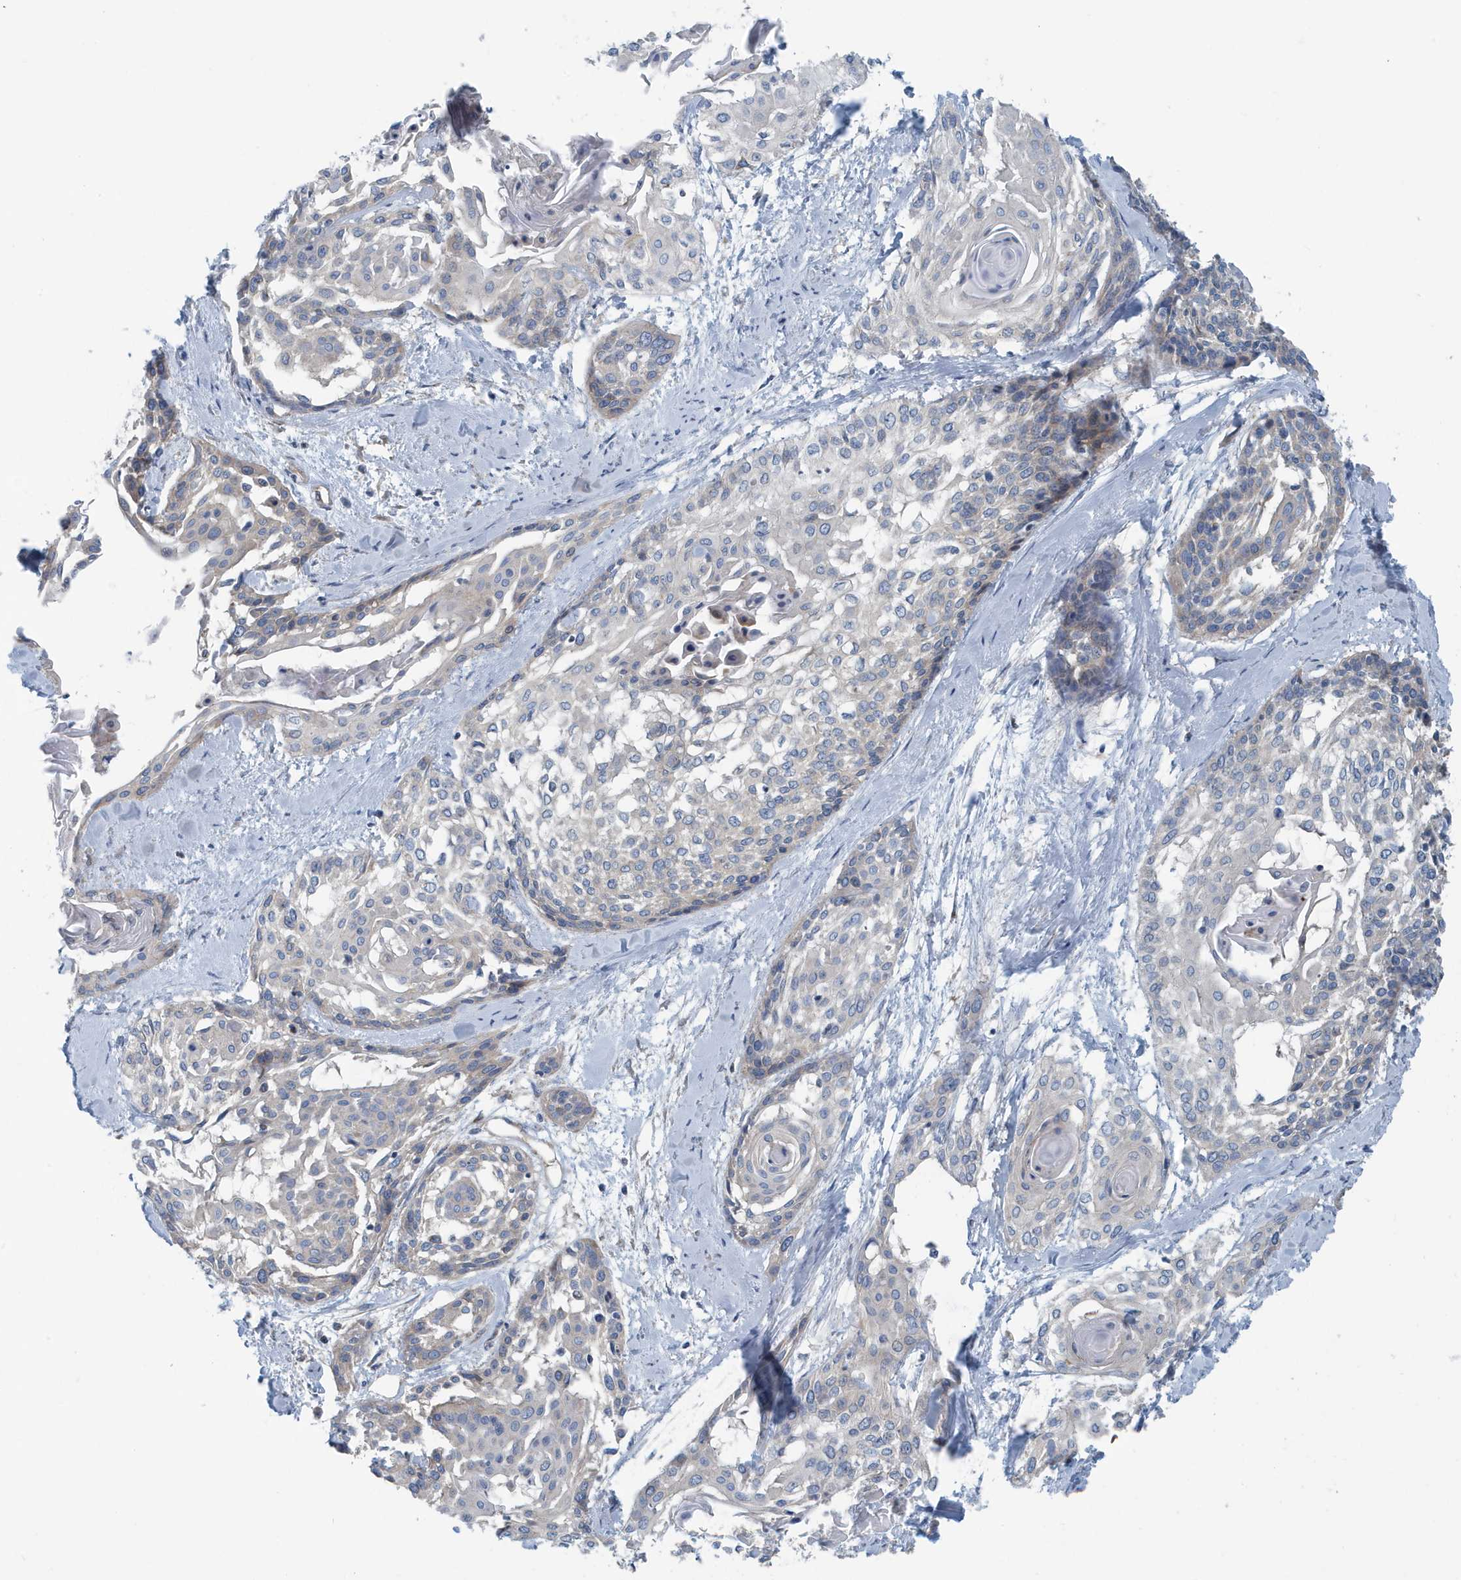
{"staining": {"intensity": "negative", "quantity": "none", "location": "none"}, "tissue": "cervical cancer", "cell_type": "Tumor cells", "image_type": "cancer", "snomed": [{"axis": "morphology", "description": "Squamous cell carcinoma, NOS"}, {"axis": "topography", "description": "Cervix"}], "caption": "The immunohistochemistry (IHC) histopathology image has no significant expression in tumor cells of cervical cancer (squamous cell carcinoma) tissue.", "gene": "PPM1M", "patient": {"sex": "female", "age": 57}}